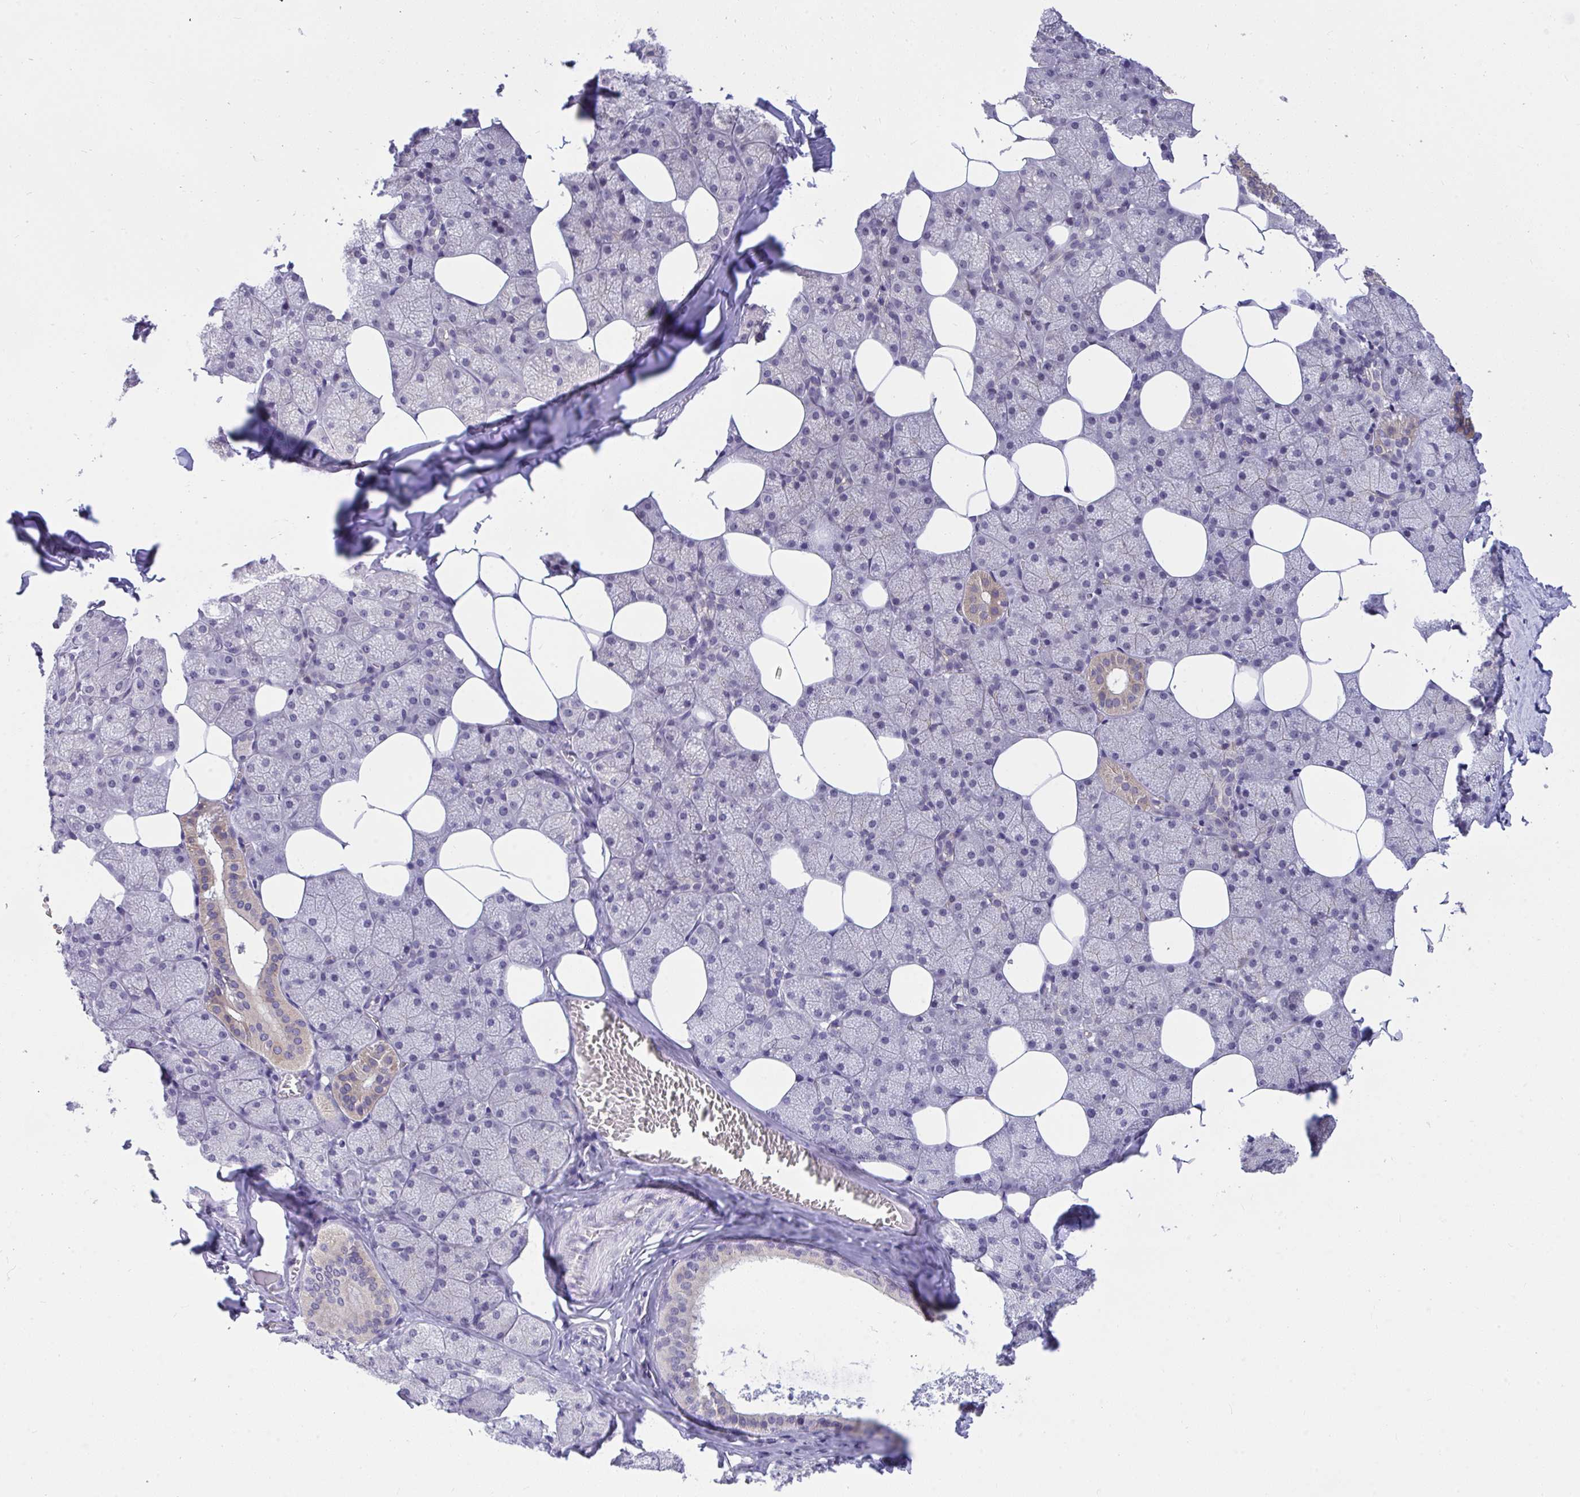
{"staining": {"intensity": "weak", "quantity": "<25%", "location": "cytoplasmic/membranous"}, "tissue": "salivary gland", "cell_type": "Glandular cells", "image_type": "normal", "snomed": [{"axis": "morphology", "description": "Normal tissue, NOS"}, {"axis": "topography", "description": "Salivary gland"}, {"axis": "topography", "description": "Peripheral nerve tissue"}], "caption": "Glandular cells show no significant expression in unremarkable salivary gland.", "gene": "PPP1CA", "patient": {"sex": "male", "age": 38}}